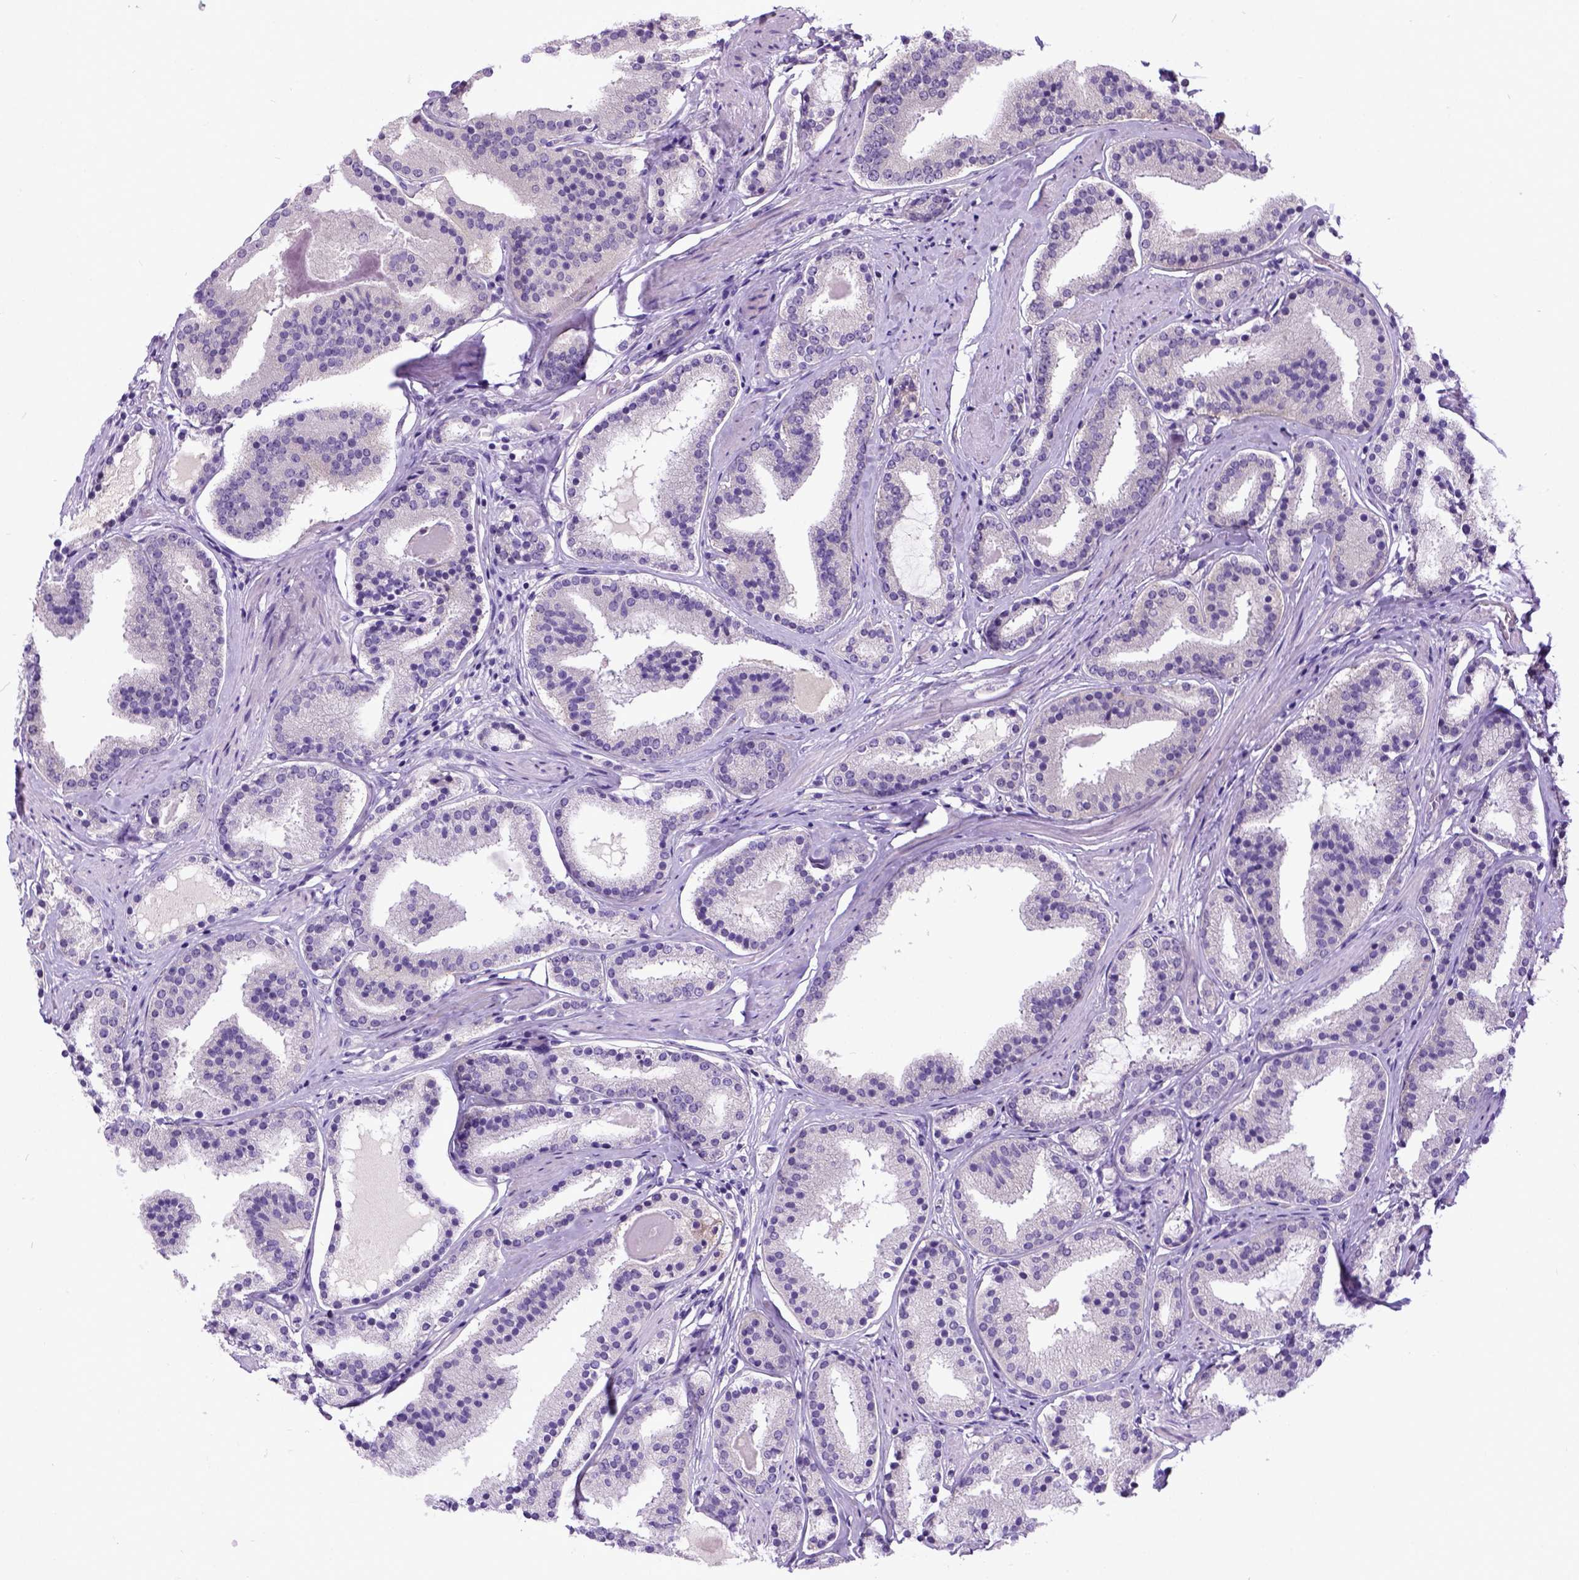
{"staining": {"intensity": "negative", "quantity": "none", "location": "none"}, "tissue": "prostate cancer", "cell_type": "Tumor cells", "image_type": "cancer", "snomed": [{"axis": "morphology", "description": "Adenocarcinoma, High grade"}, {"axis": "topography", "description": "Prostate"}], "caption": "IHC histopathology image of neoplastic tissue: prostate cancer (high-grade adenocarcinoma) stained with DAB shows no significant protein expression in tumor cells.", "gene": "NEK5", "patient": {"sex": "male", "age": 63}}